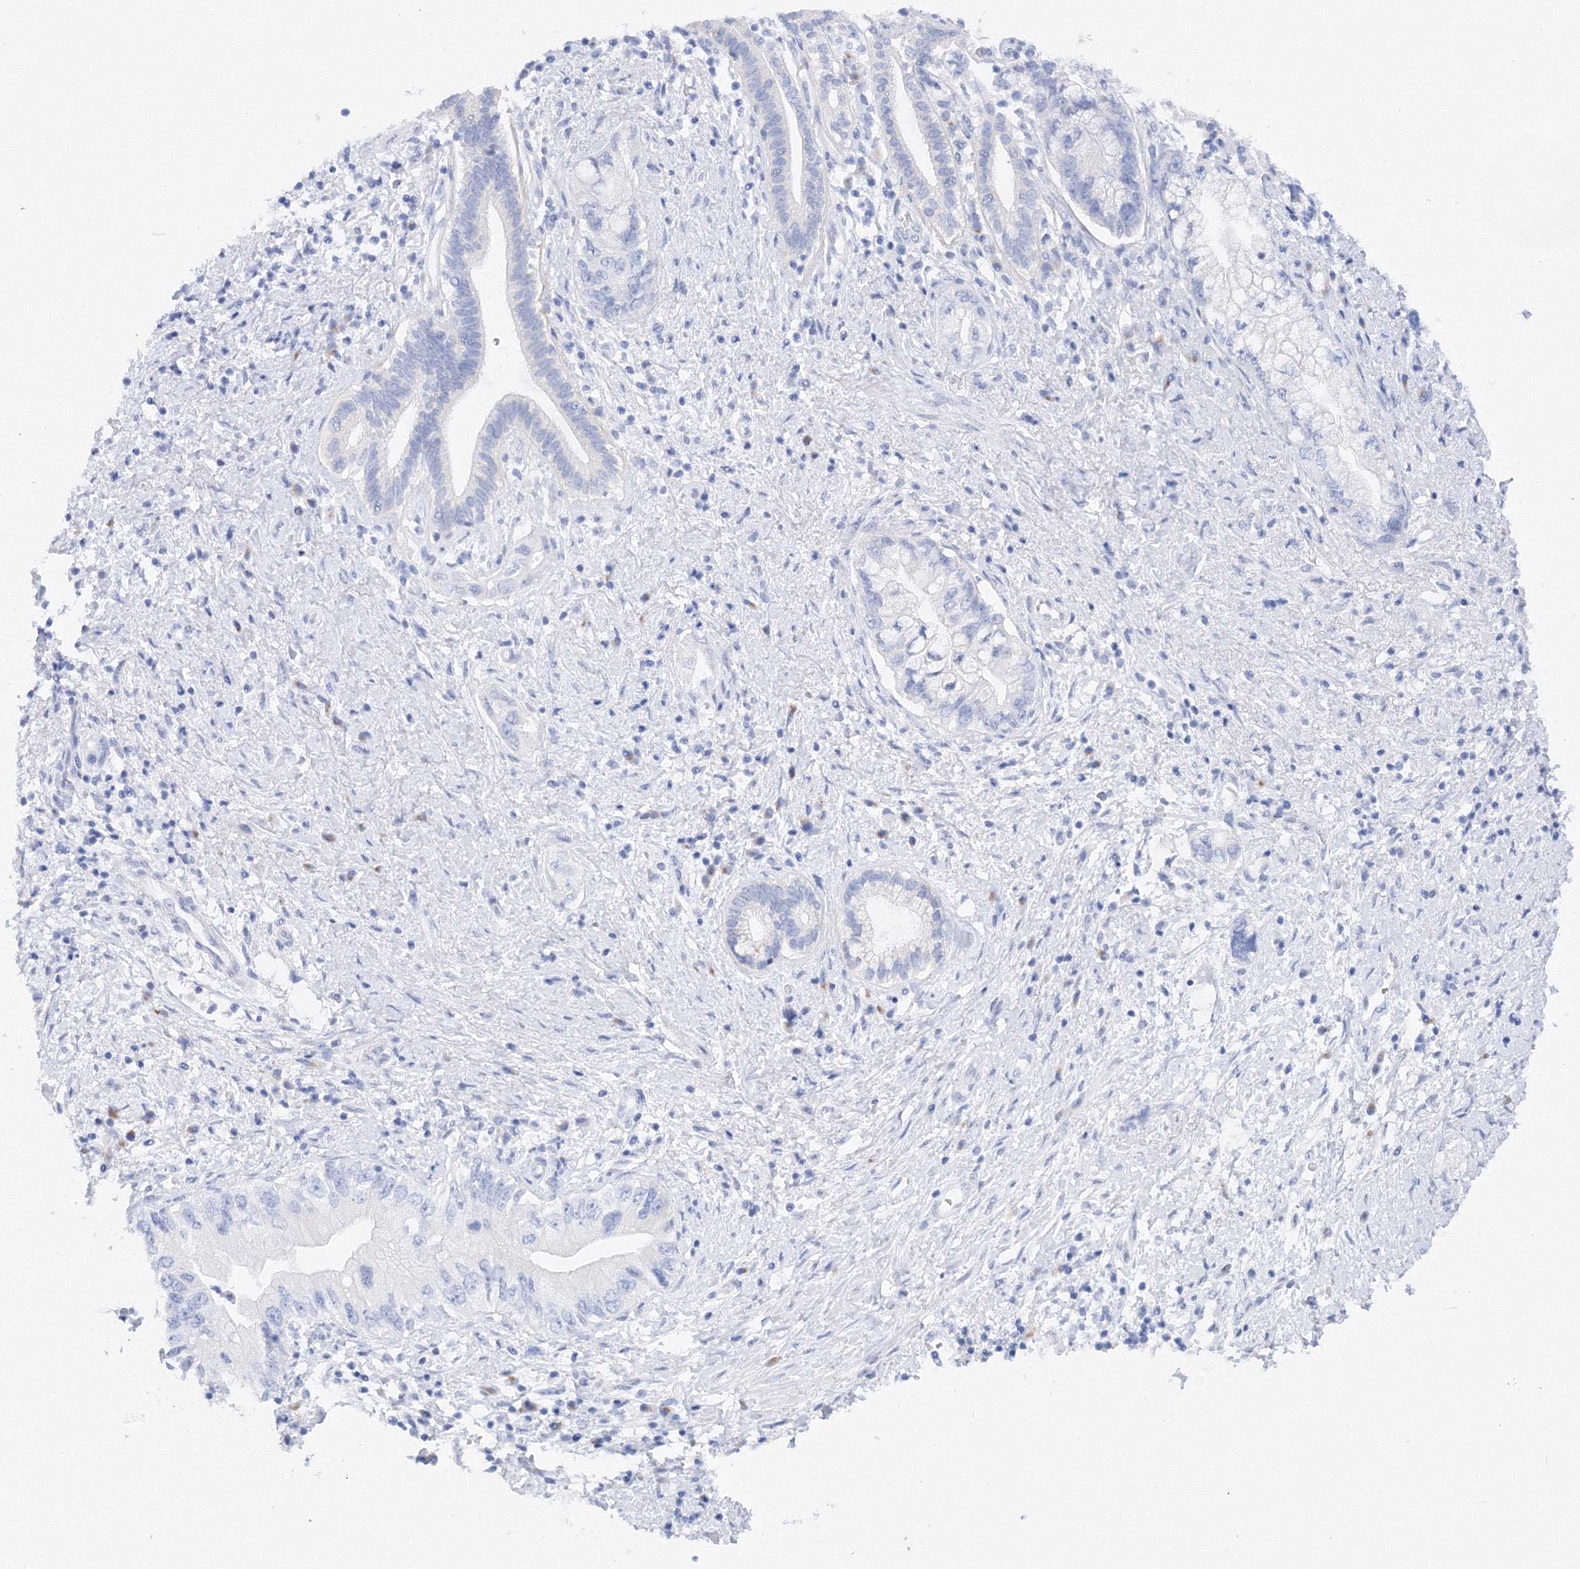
{"staining": {"intensity": "negative", "quantity": "none", "location": "none"}, "tissue": "pancreatic cancer", "cell_type": "Tumor cells", "image_type": "cancer", "snomed": [{"axis": "morphology", "description": "Adenocarcinoma, NOS"}, {"axis": "topography", "description": "Pancreas"}], "caption": "Human pancreatic adenocarcinoma stained for a protein using immunohistochemistry displays no positivity in tumor cells.", "gene": "TAMM41", "patient": {"sex": "female", "age": 73}}